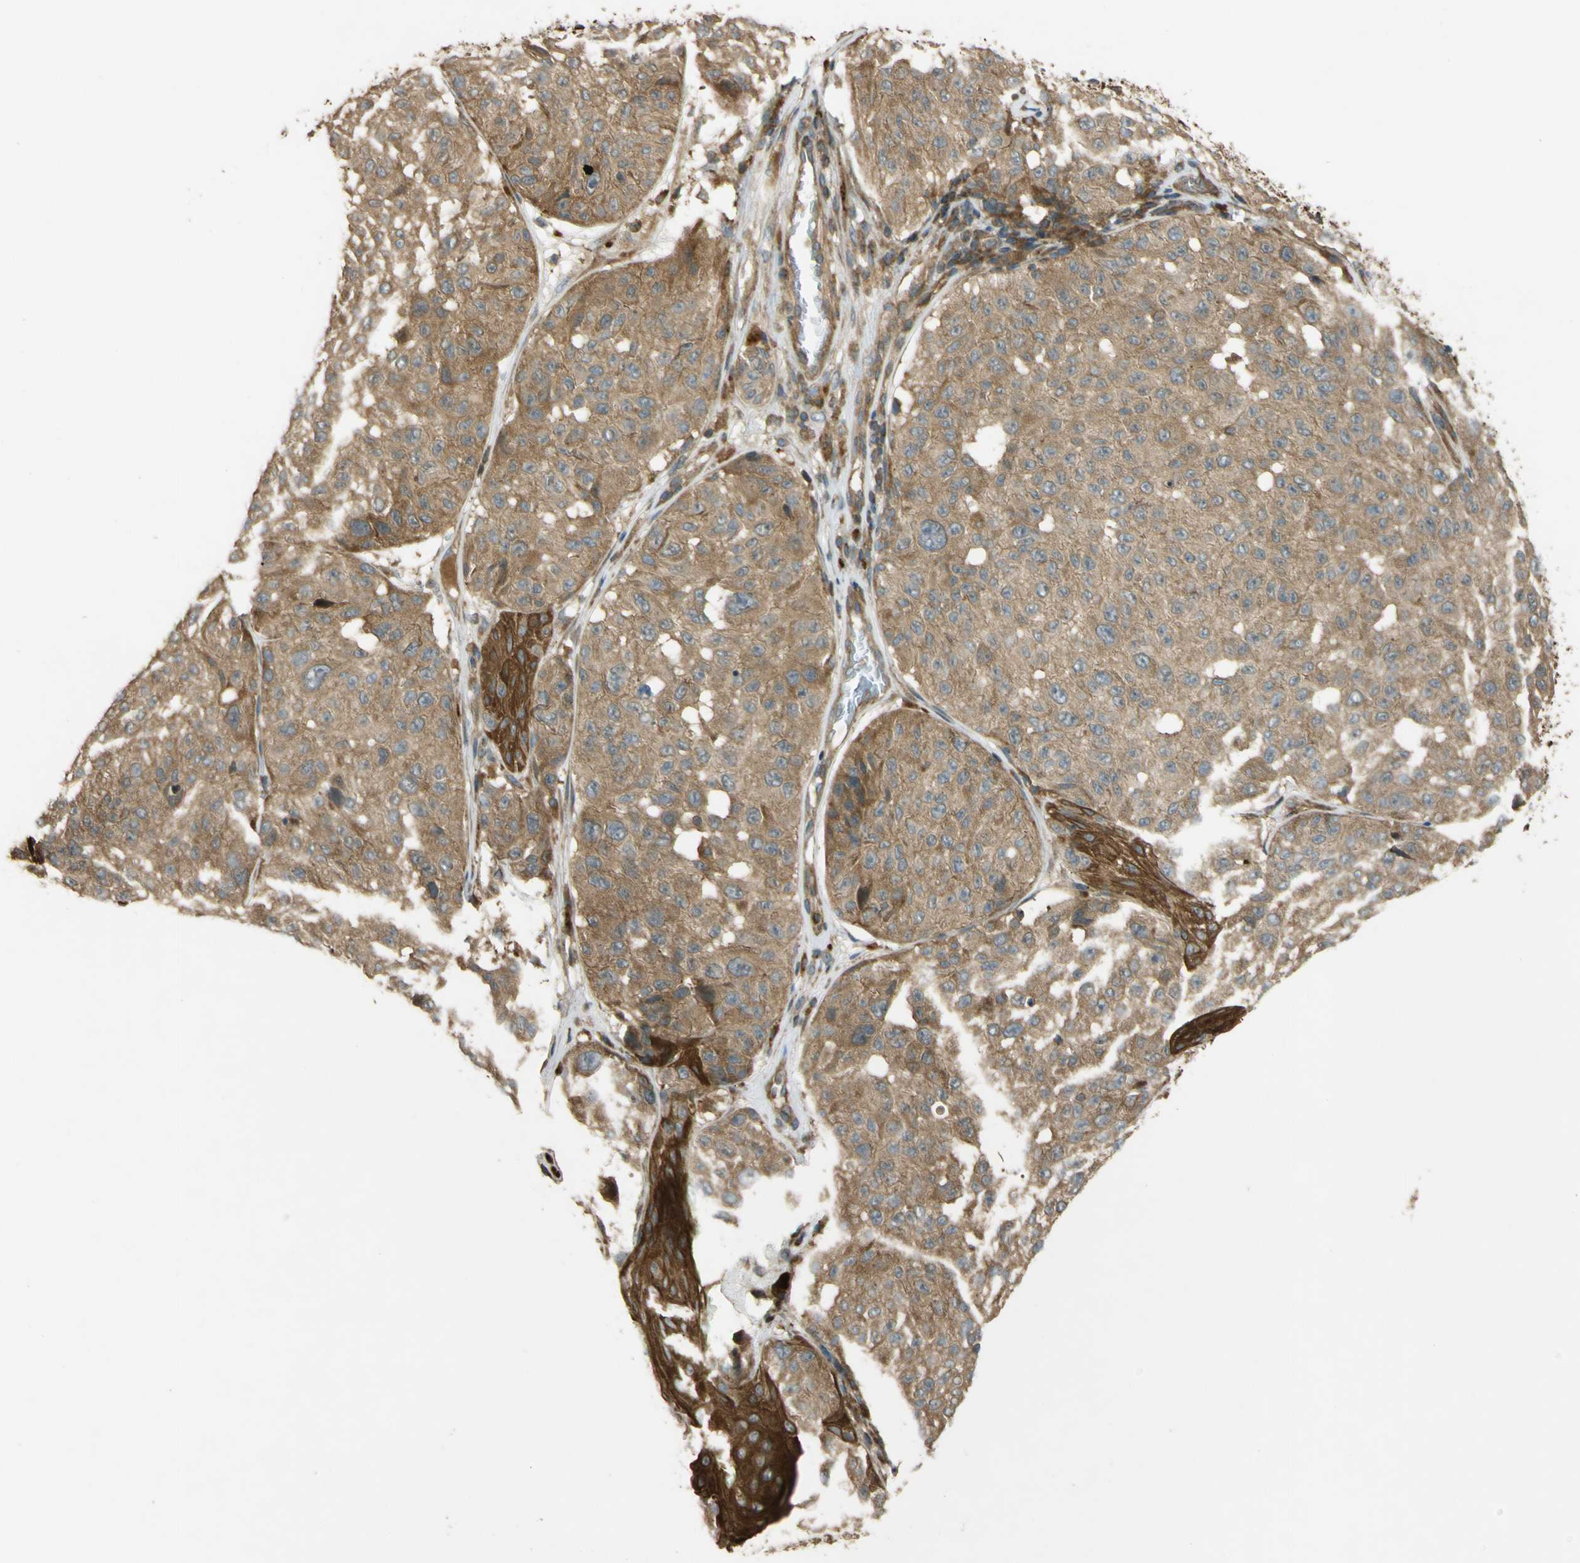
{"staining": {"intensity": "moderate", "quantity": ">75%", "location": "cytoplasmic/membranous"}, "tissue": "melanoma", "cell_type": "Tumor cells", "image_type": "cancer", "snomed": [{"axis": "morphology", "description": "Malignant melanoma, NOS"}, {"axis": "topography", "description": "Skin"}], "caption": "Immunohistochemistry (IHC) micrograph of melanoma stained for a protein (brown), which shows medium levels of moderate cytoplasmic/membranous staining in about >75% of tumor cells.", "gene": "FLII", "patient": {"sex": "female", "age": 46}}